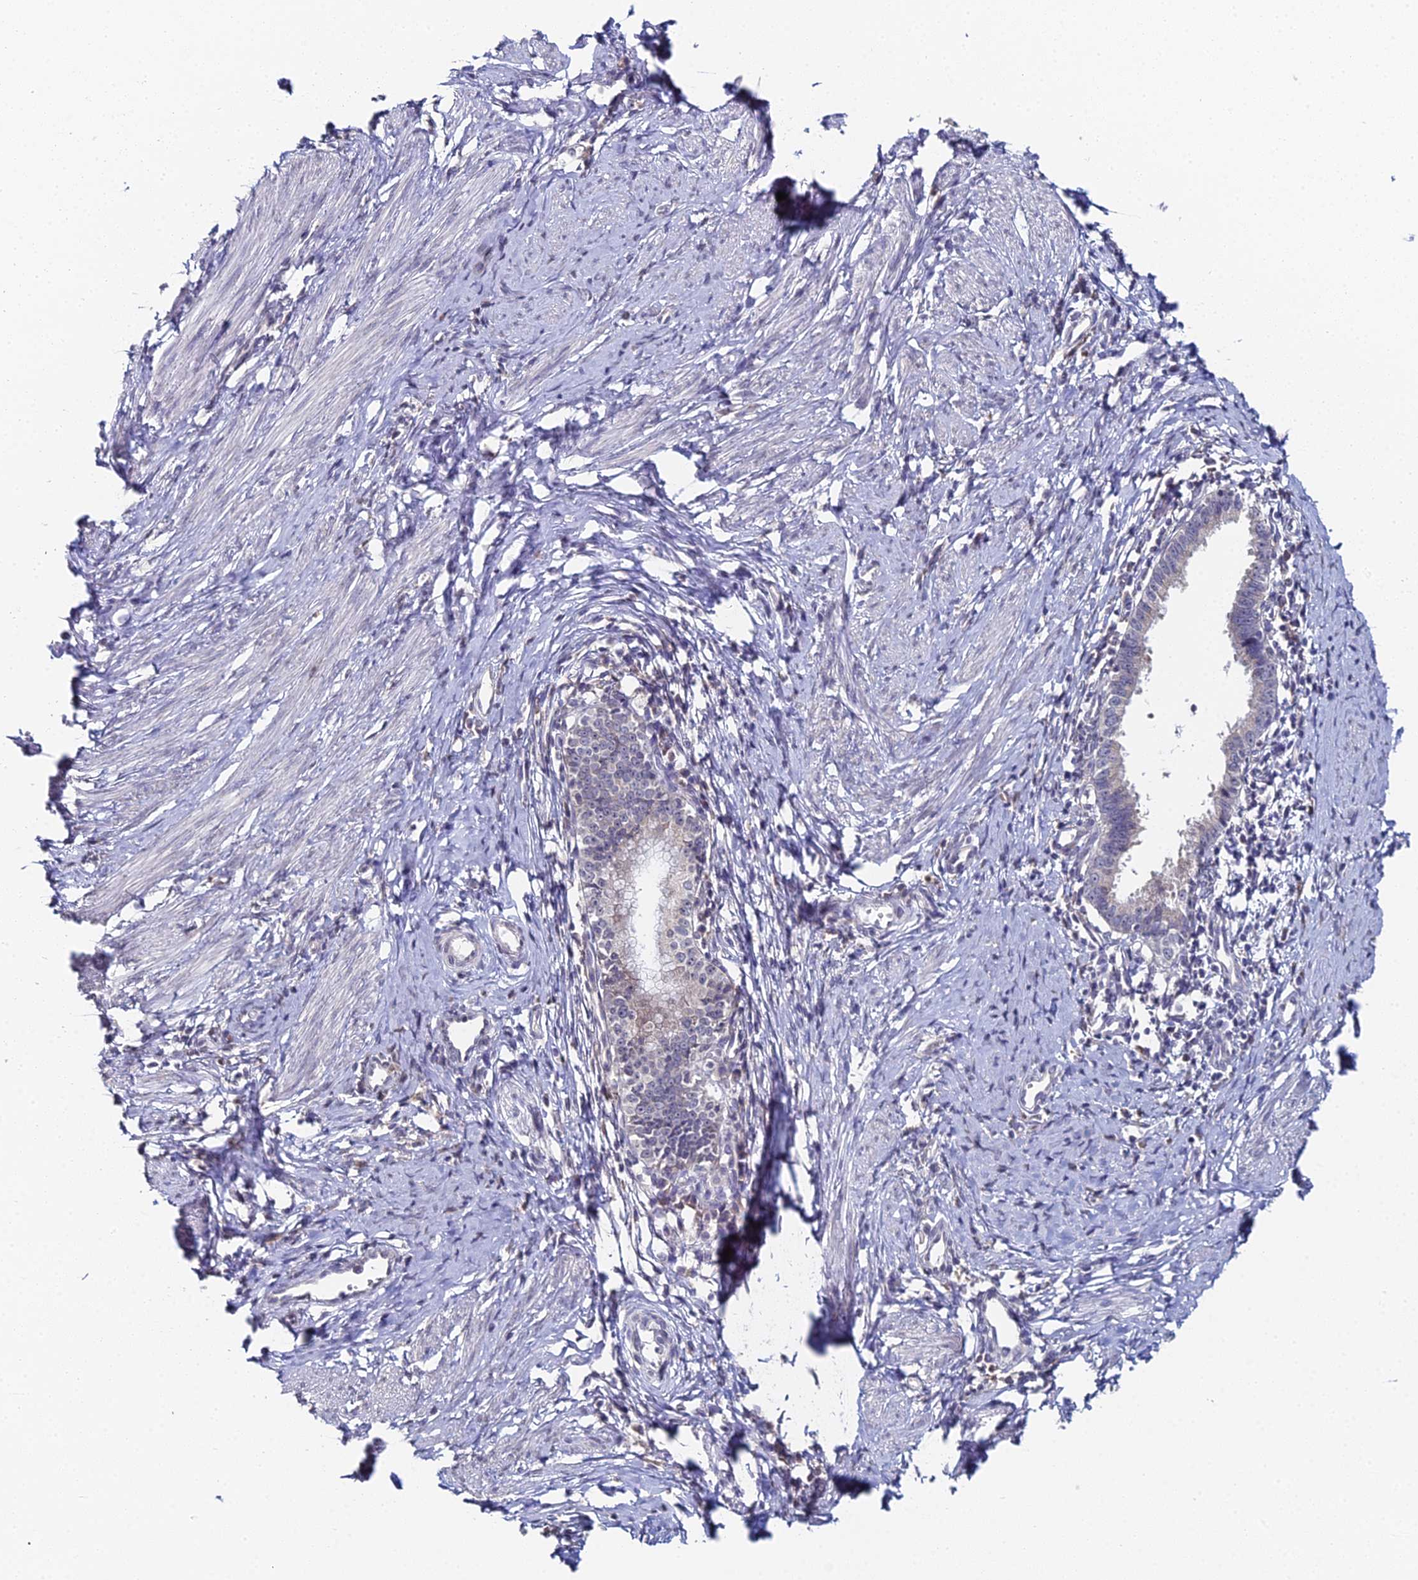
{"staining": {"intensity": "negative", "quantity": "none", "location": "none"}, "tissue": "cervical cancer", "cell_type": "Tumor cells", "image_type": "cancer", "snomed": [{"axis": "morphology", "description": "Adenocarcinoma, NOS"}, {"axis": "topography", "description": "Cervix"}], "caption": "Protein analysis of cervical cancer shows no significant expression in tumor cells.", "gene": "PRR22", "patient": {"sex": "female", "age": 36}}